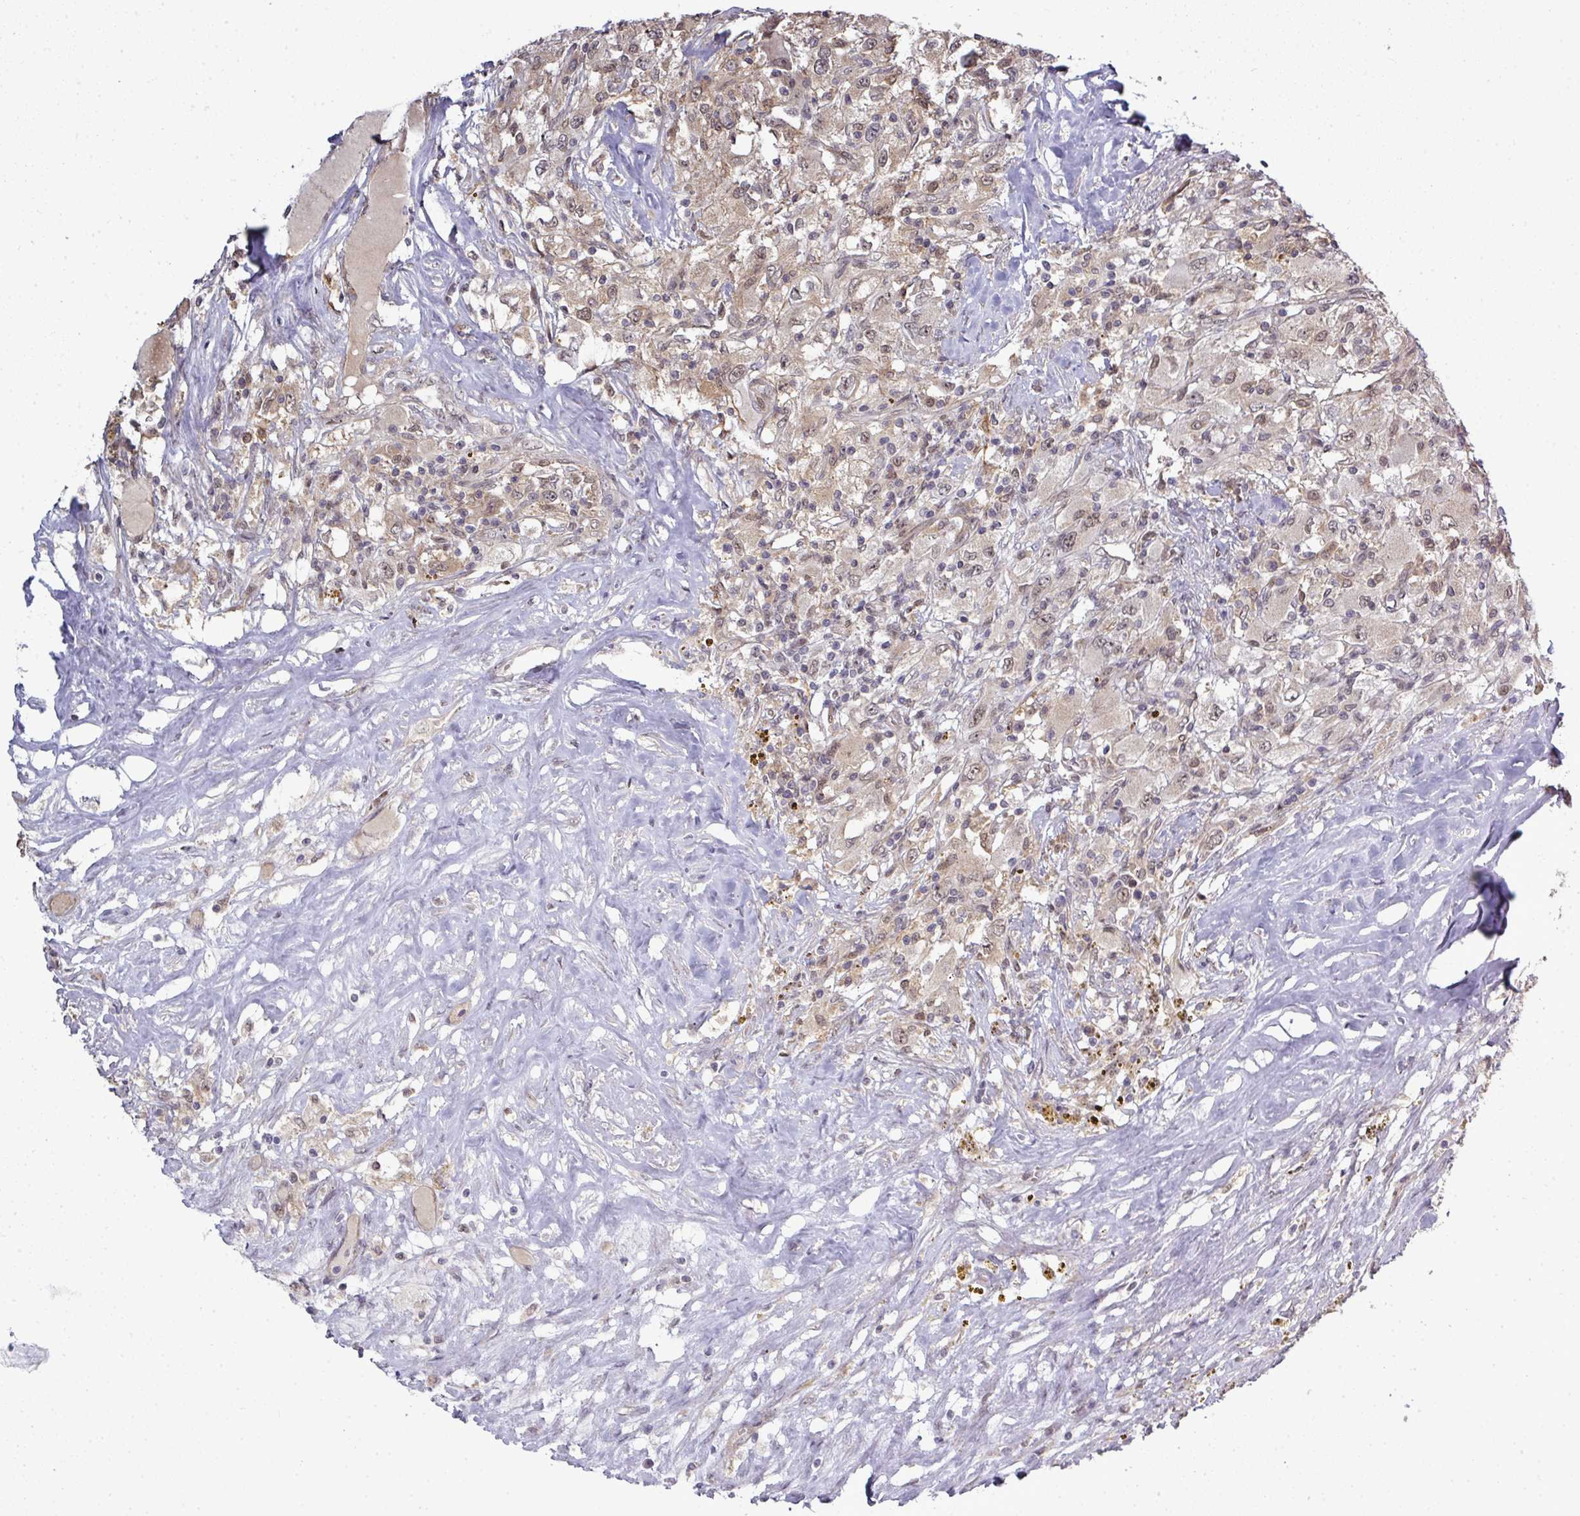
{"staining": {"intensity": "moderate", "quantity": "<25%", "location": "cytoplasmic/membranous,nuclear"}, "tissue": "renal cancer", "cell_type": "Tumor cells", "image_type": "cancer", "snomed": [{"axis": "morphology", "description": "Adenocarcinoma, NOS"}, {"axis": "topography", "description": "Kidney"}], "caption": "Tumor cells reveal moderate cytoplasmic/membranous and nuclear expression in about <25% of cells in renal cancer (adenocarcinoma). The staining is performed using DAB (3,3'-diaminobenzidine) brown chromogen to label protein expression. The nuclei are counter-stained blue using hematoxylin.", "gene": "GTF2H3", "patient": {"sex": "female", "age": 67}}